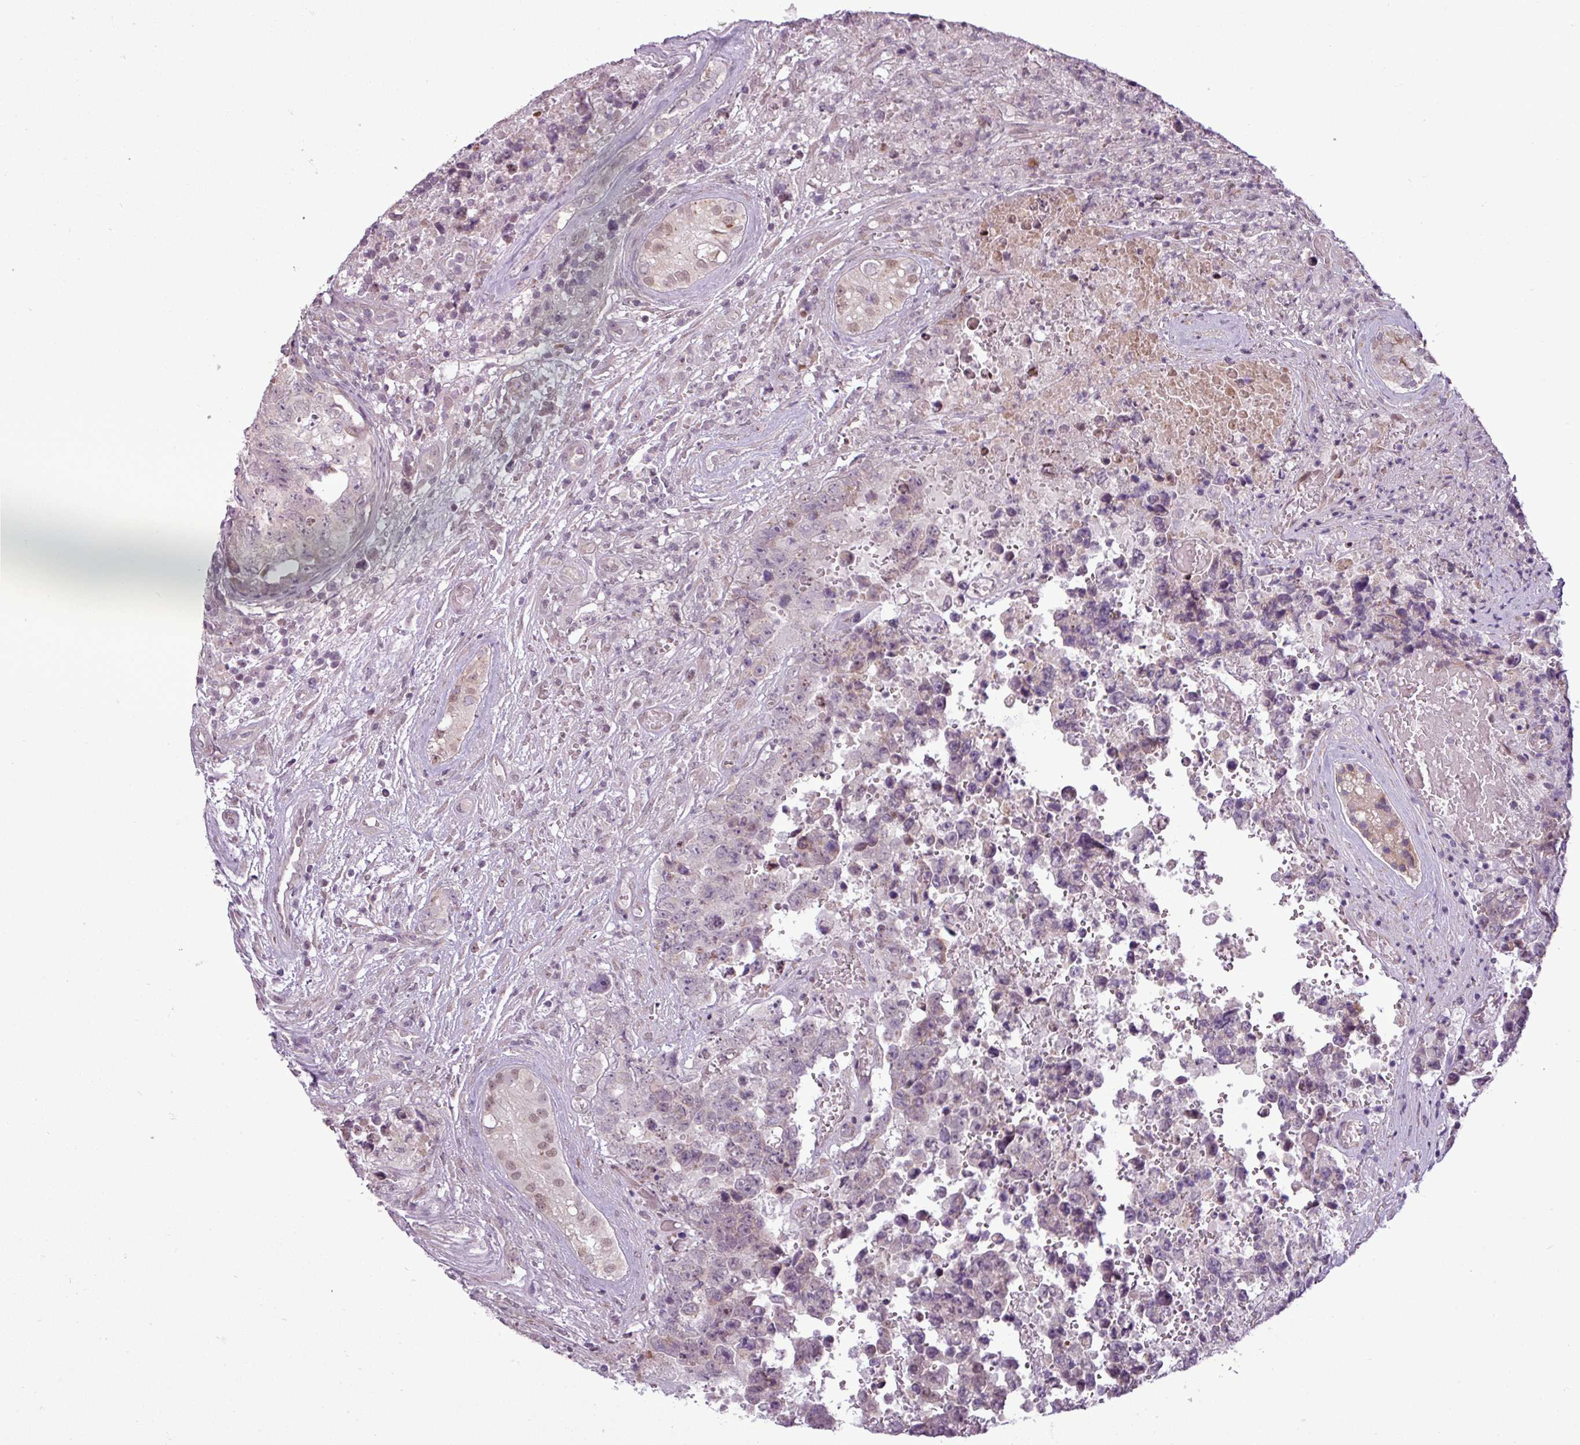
{"staining": {"intensity": "negative", "quantity": "none", "location": "none"}, "tissue": "testis cancer", "cell_type": "Tumor cells", "image_type": "cancer", "snomed": [{"axis": "morphology", "description": "Normal tissue, NOS"}, {"axis": "morphology", "description": "Carcinoma, Embryonal, NOS"}, {"axis": "topography", "description": "Testis"}, {"axis": "topography", "description": "Epididymis"}], "caption": "IHC of human embryonal carcinoma (testis) demonstrates no expression in tumor cells. (DAB immunohistochemistry, high magnification).", "gene": "GPT2", "patient": {"sex": "male", "age": 25}}